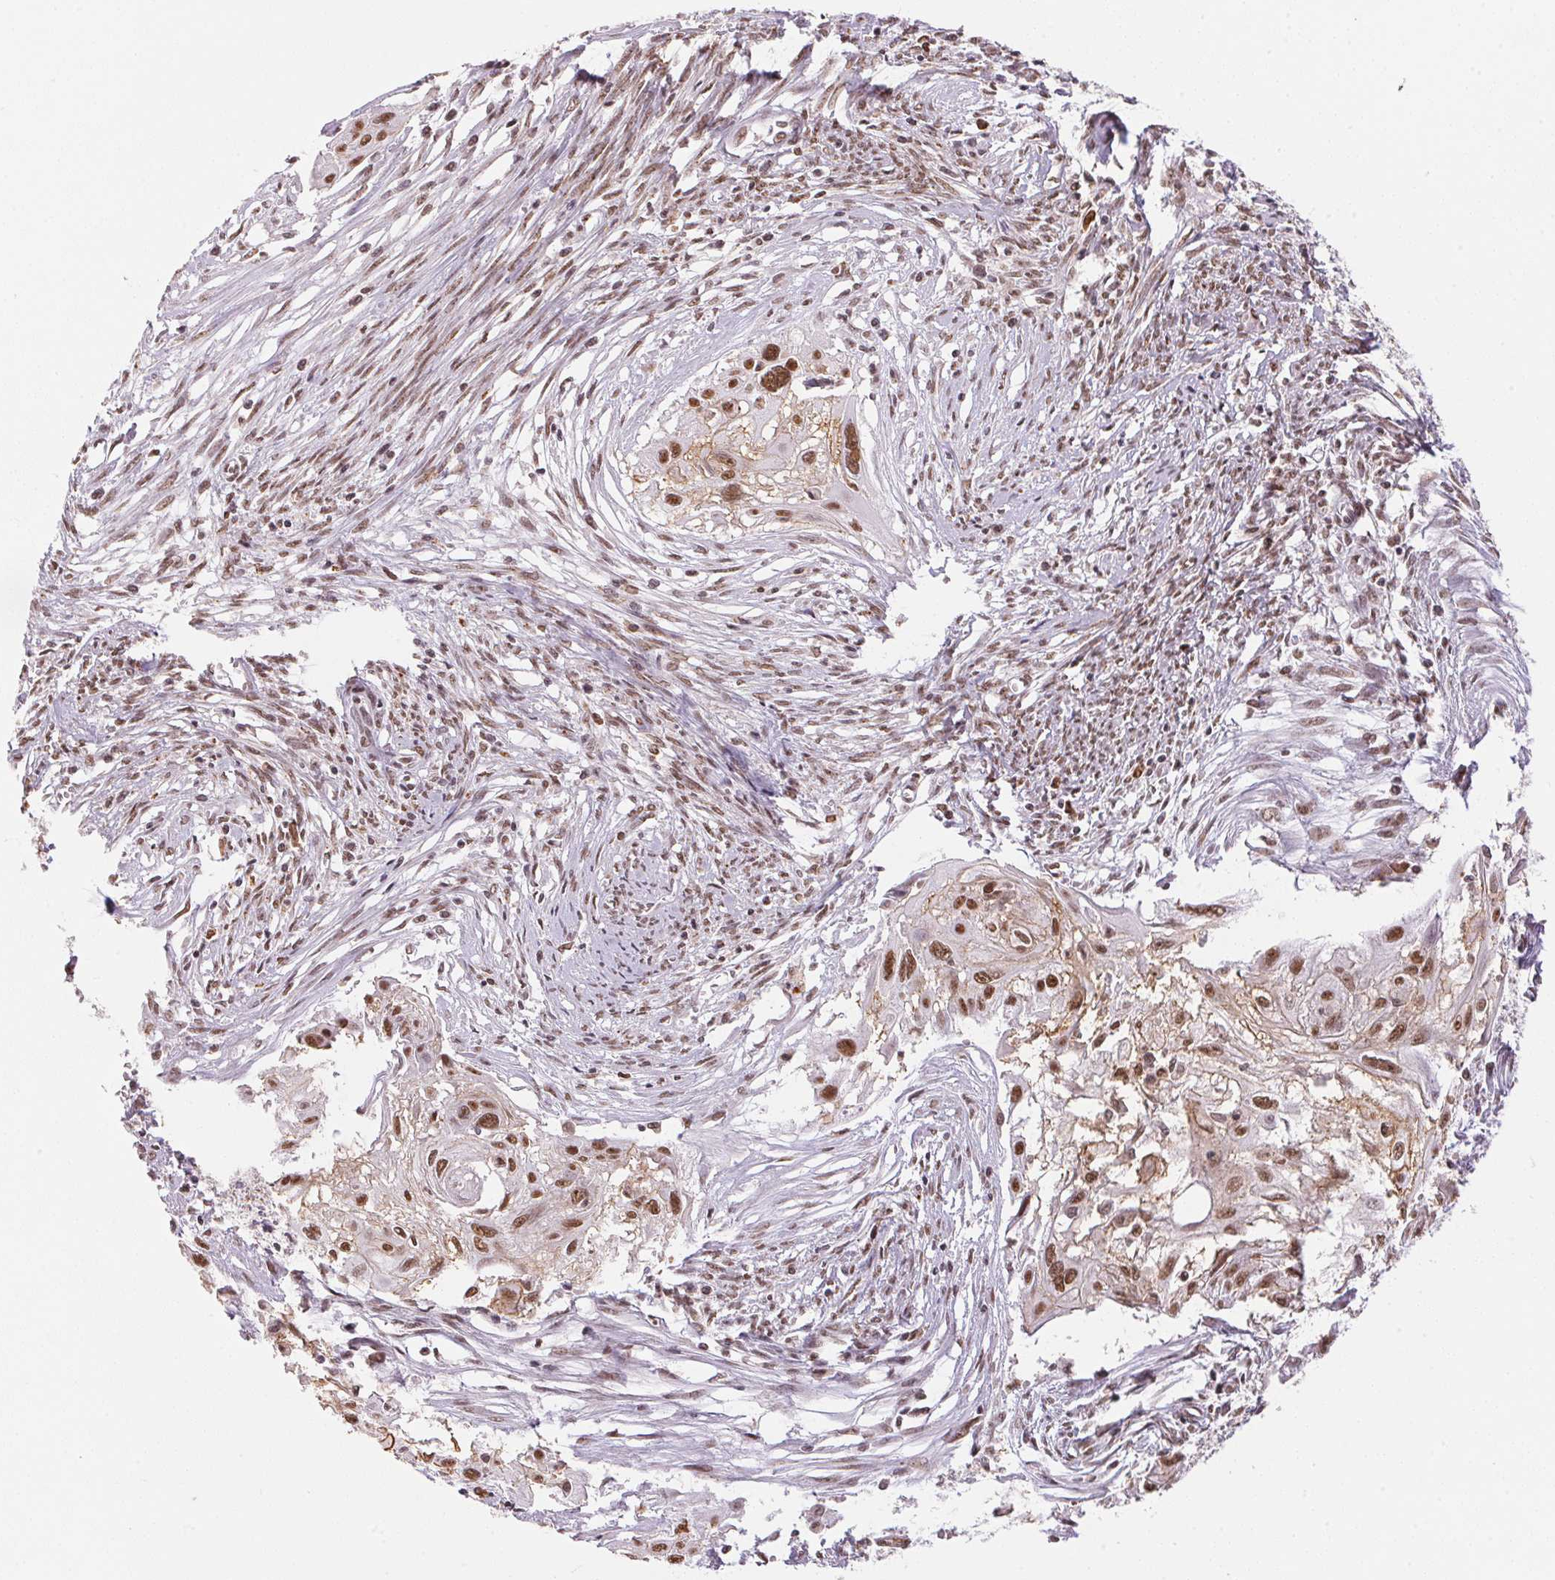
{"staining": {"intensity": "moderate", "quantity": ">75%", "location": "nuclear"}, "tissue": "cervical cancer", "cell_type": "Tumor cells", "image_type": "cancer", "snomed": [{"axis": "morphology", "description": "Squamous cell carcinoma, NOS"}, {"axis": "topography", "description": "Cervix"}], "caption": "High-magnification brightfield microscopy of cervical cancer (squamous cell carcinoma) stained with DAB (3,3'-diaminobenzidine) (brown) and counterstained with hematoxylin (blue). tumor cells exhibit moderate nuclear staining is identified in about>75% of cells.", "gene": "NFE2L1", "patient": {"sex": "female", "age": 49}}